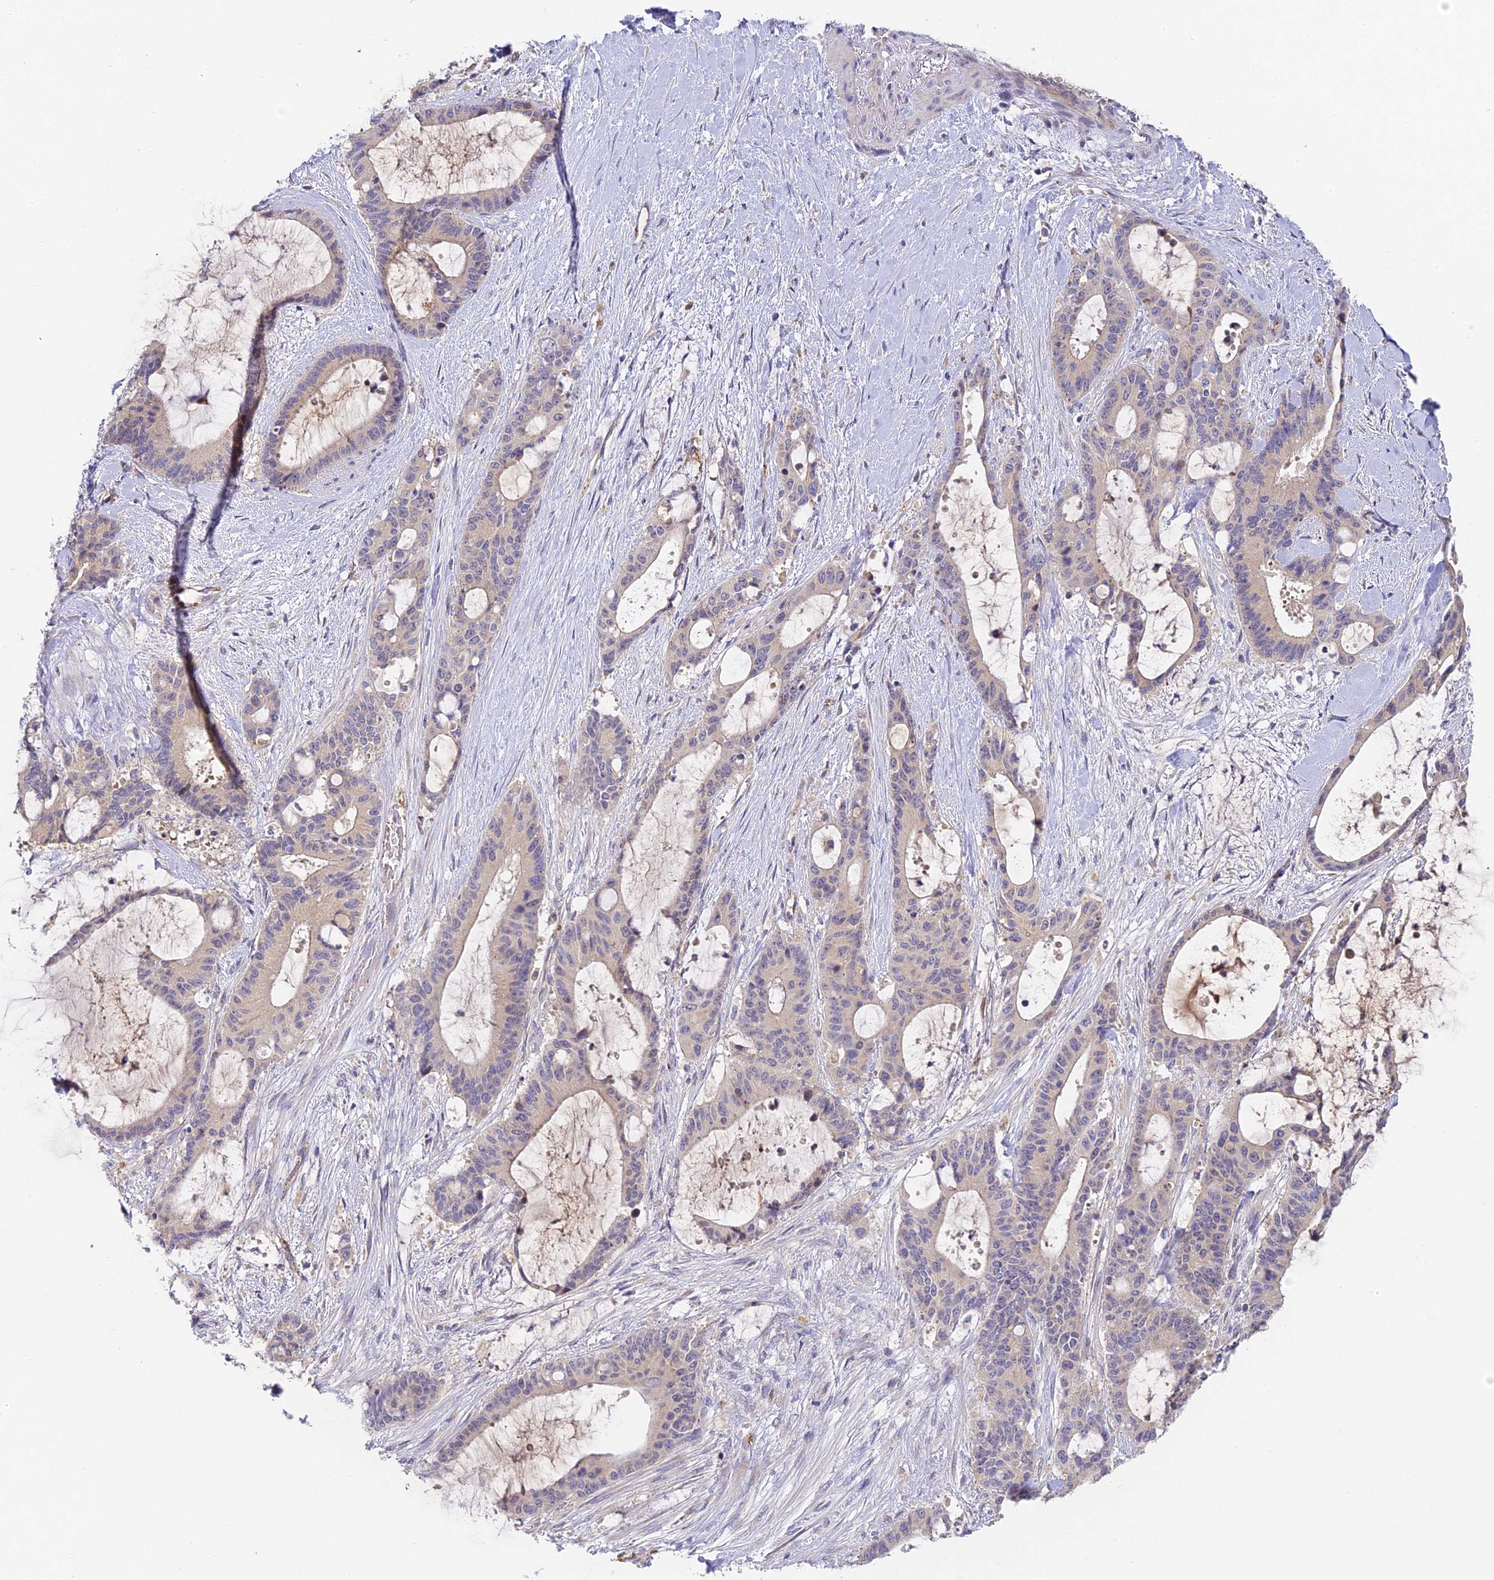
{"staining": {"intensity": "negative", "quantity": "none", "location": "none"}, "tissue": "liver cancer", "cell_type": "Tumor cells", "image_type": "cancer", "snomed": [{"axis": "morphology", "description": "Normal tissue, NOS"}, {"axis": "morphology", "description": "Cholangiocarcinoma"}, {"axis": "topography", "description": "Liver"}, {"axis": "topography", "description": "Peripheral nerve tissue"}], "caption": "This histopathology image is of liver cholangiocarcinoma stained with IHC to label a protein in brown with the nuclei are counter-stained blue. There is no staining in tumor cells.", "gene": "DNAAF10", "patient": {"sex": "female", "age": 73}}